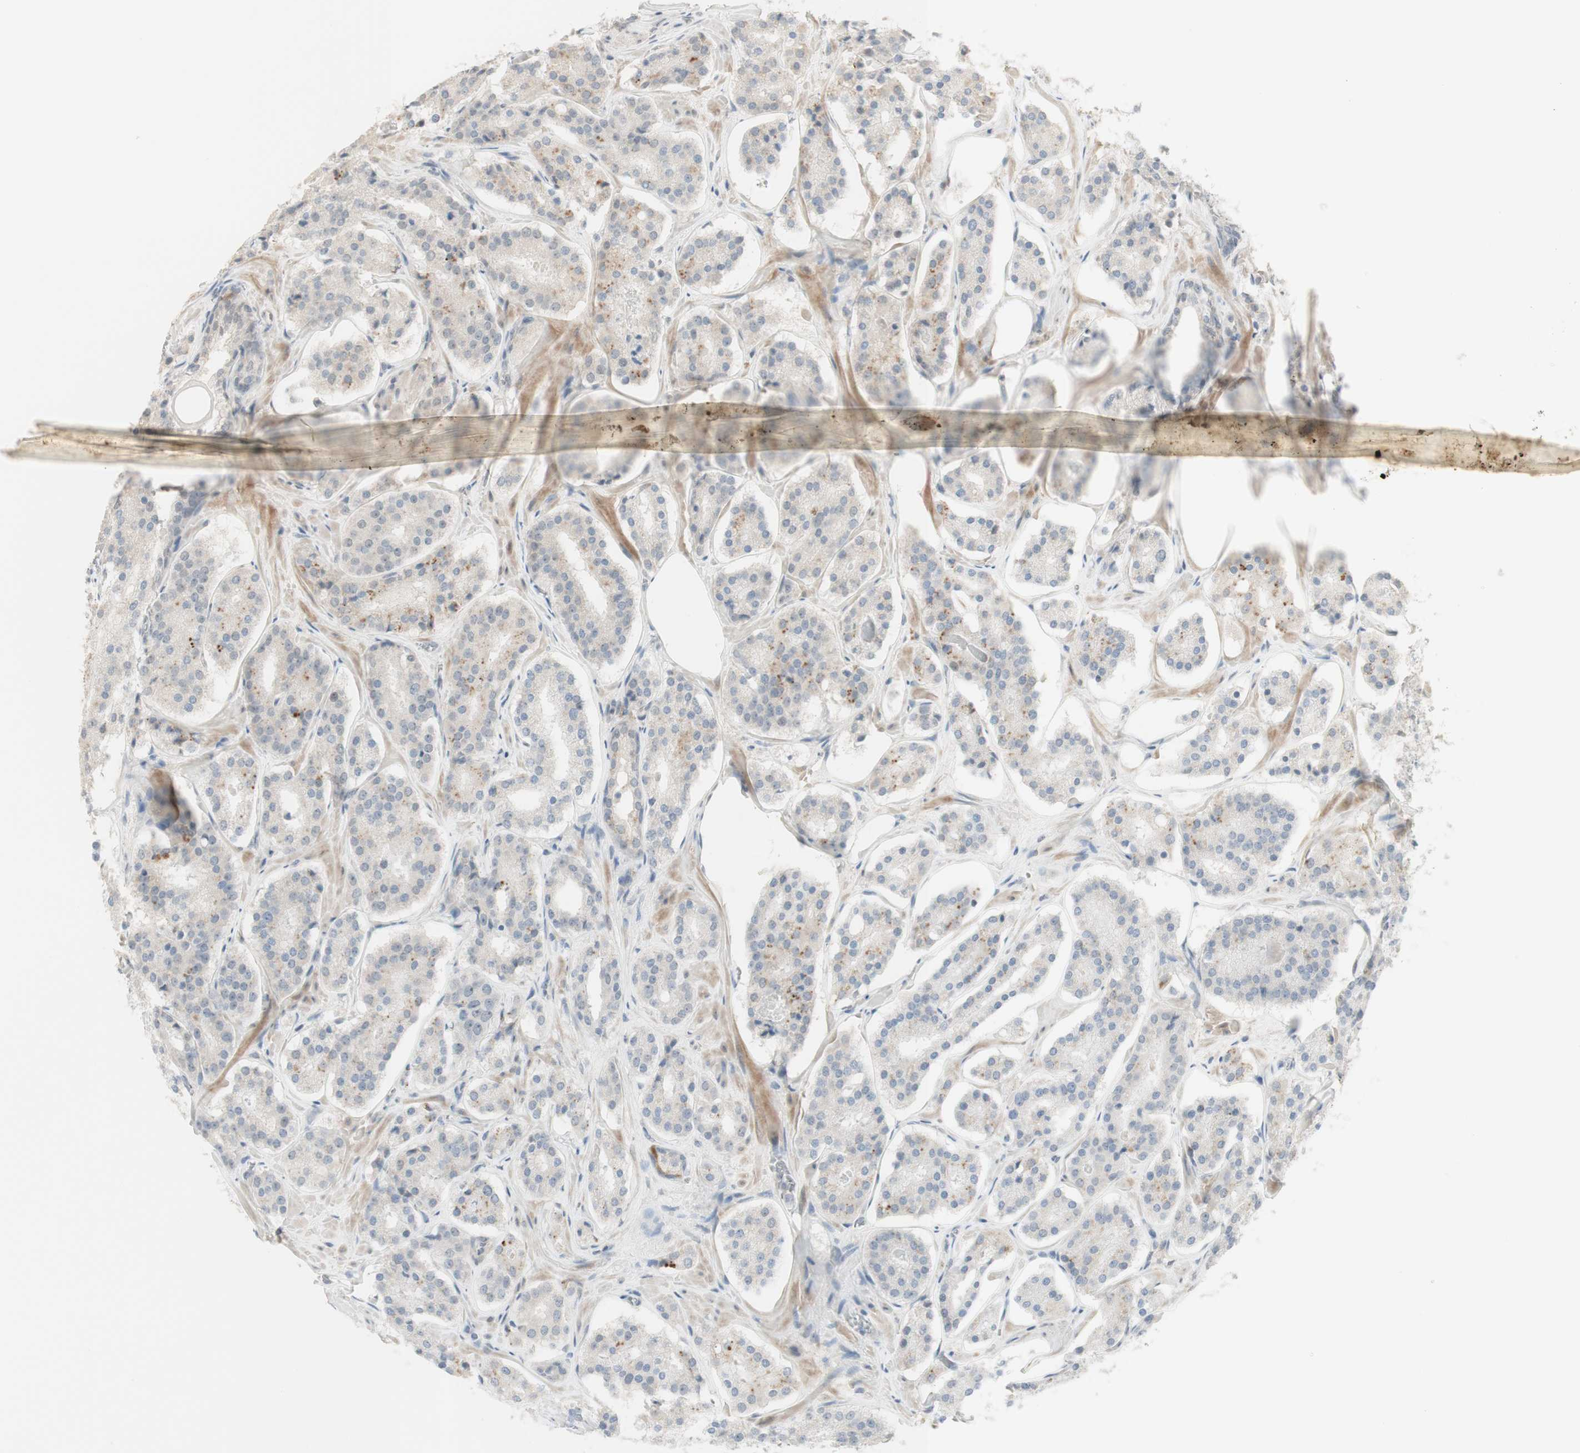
{"staining": {"intensity": "negative", "quantity": "none", "location": "none"}, "tissue": "prostate cancer", "cell_type": "Tumor cells", "image_type": "cancer", "snomed": [{"axis": "morphology", "description": "Adenocarcinoma, High grade"}, {"axis": "topography", "description": "Prostate"}], "caption": "Photomicrograph shows no protein positivity in tumor cells of prostate adenocarcinoma (high-grade) tissue. (DAB IHC, high magnification).", "gene": "PLCD4", "patient": {"sex": "male", "age": 60}}